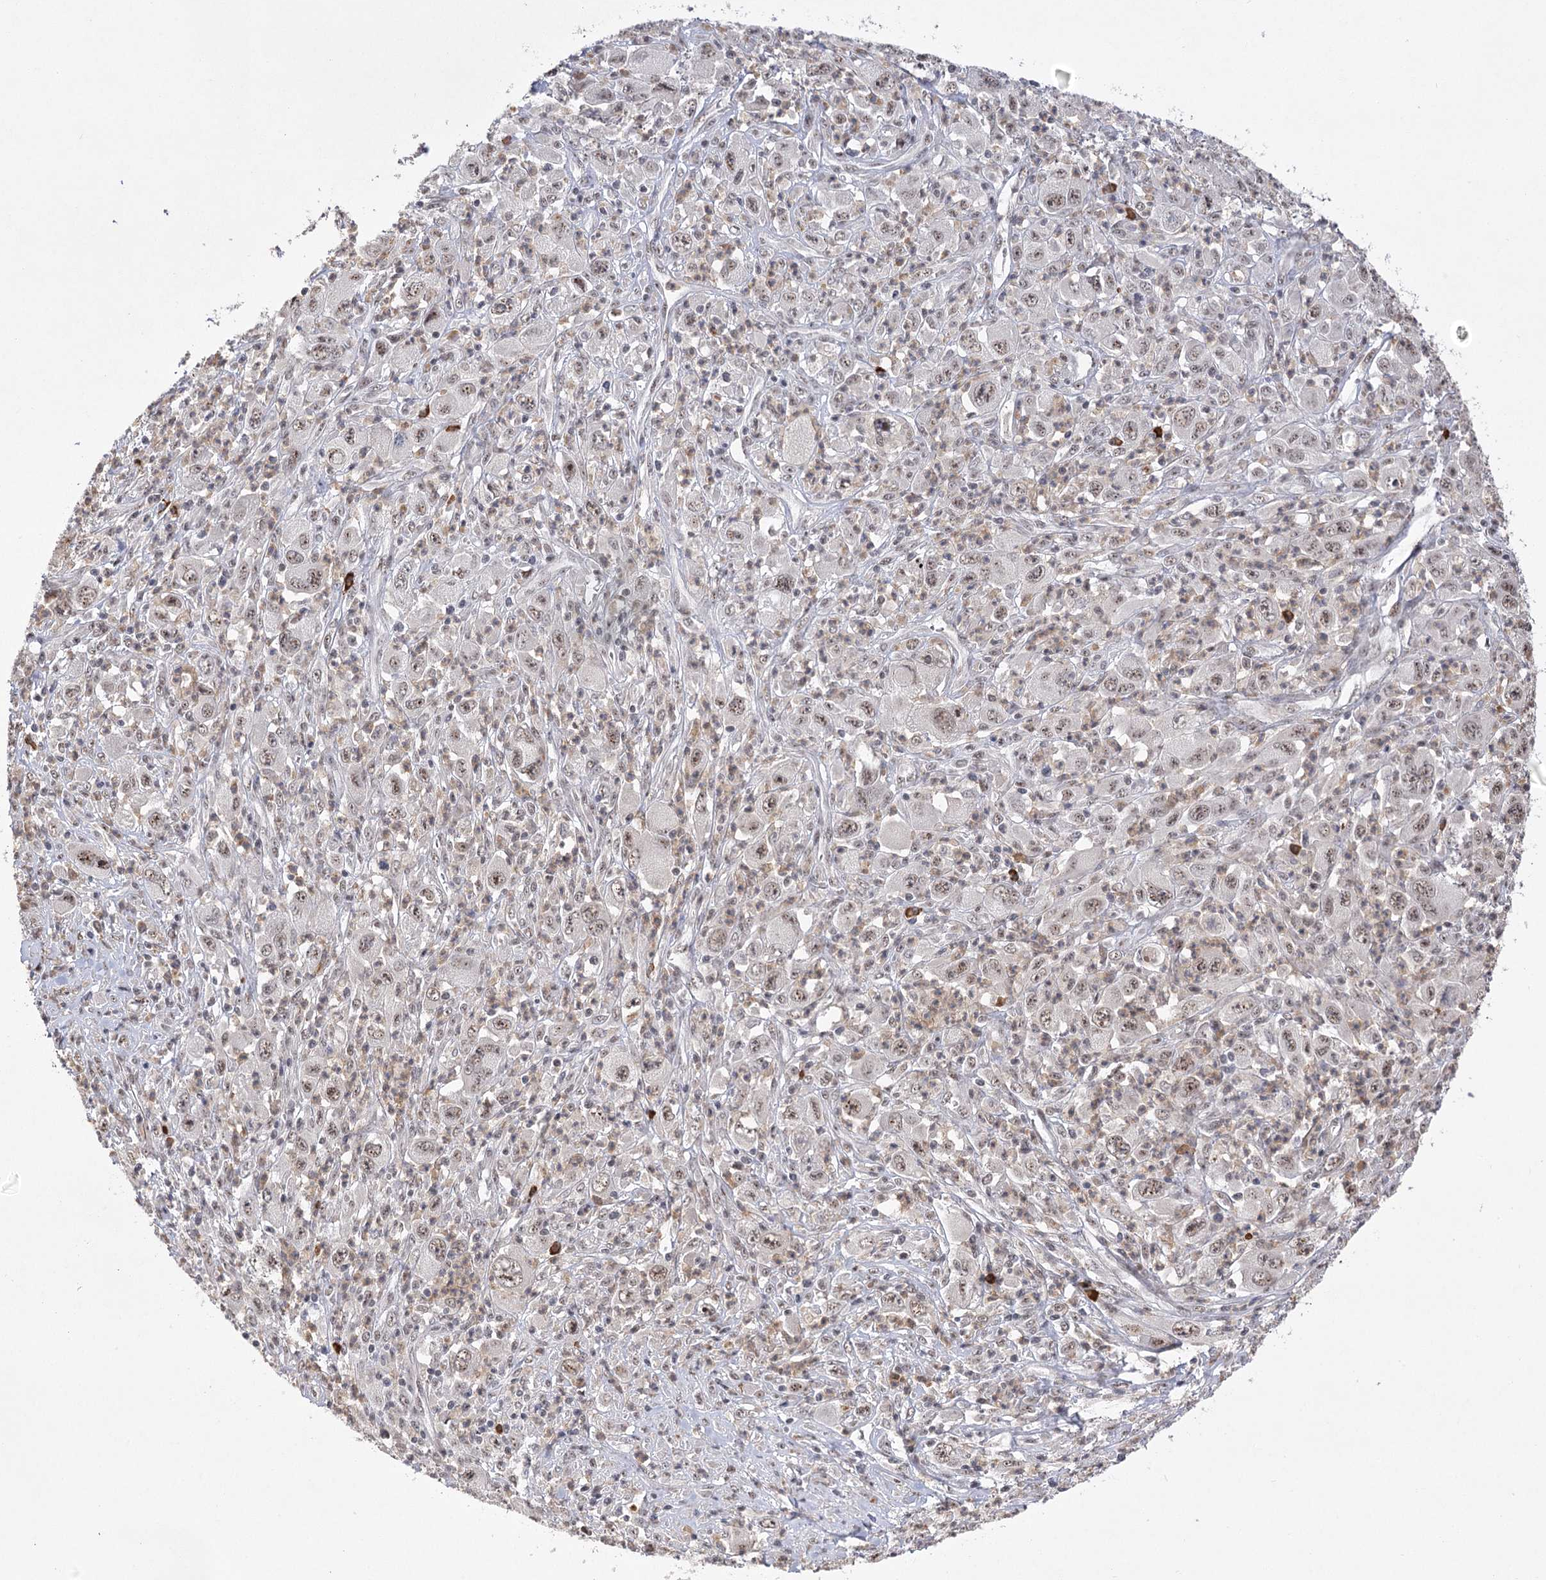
{"staining": {"intensity": "weak", "quantity": ">75%", "location": "nuclear"}, "tissue": "melanoma", "cell_type": "Tumor cells", "image_type": "cancer", "snomed": [{"axis": "morphology", "description": "Malignant melanoma, Metastatic site"}, {"axis": "topography", "description": "Skin"}], "caption": "Immunohistochemical staining of human malignant melanoma (metastatic site) exhibits weak nuclear protein expression in about >75% of tumor cells. Ihc stains the protein of interest in brown and the nuclei are stained blue.", "gene": "PYROXD1", "patient": {"sex": "female", "age": 56}}